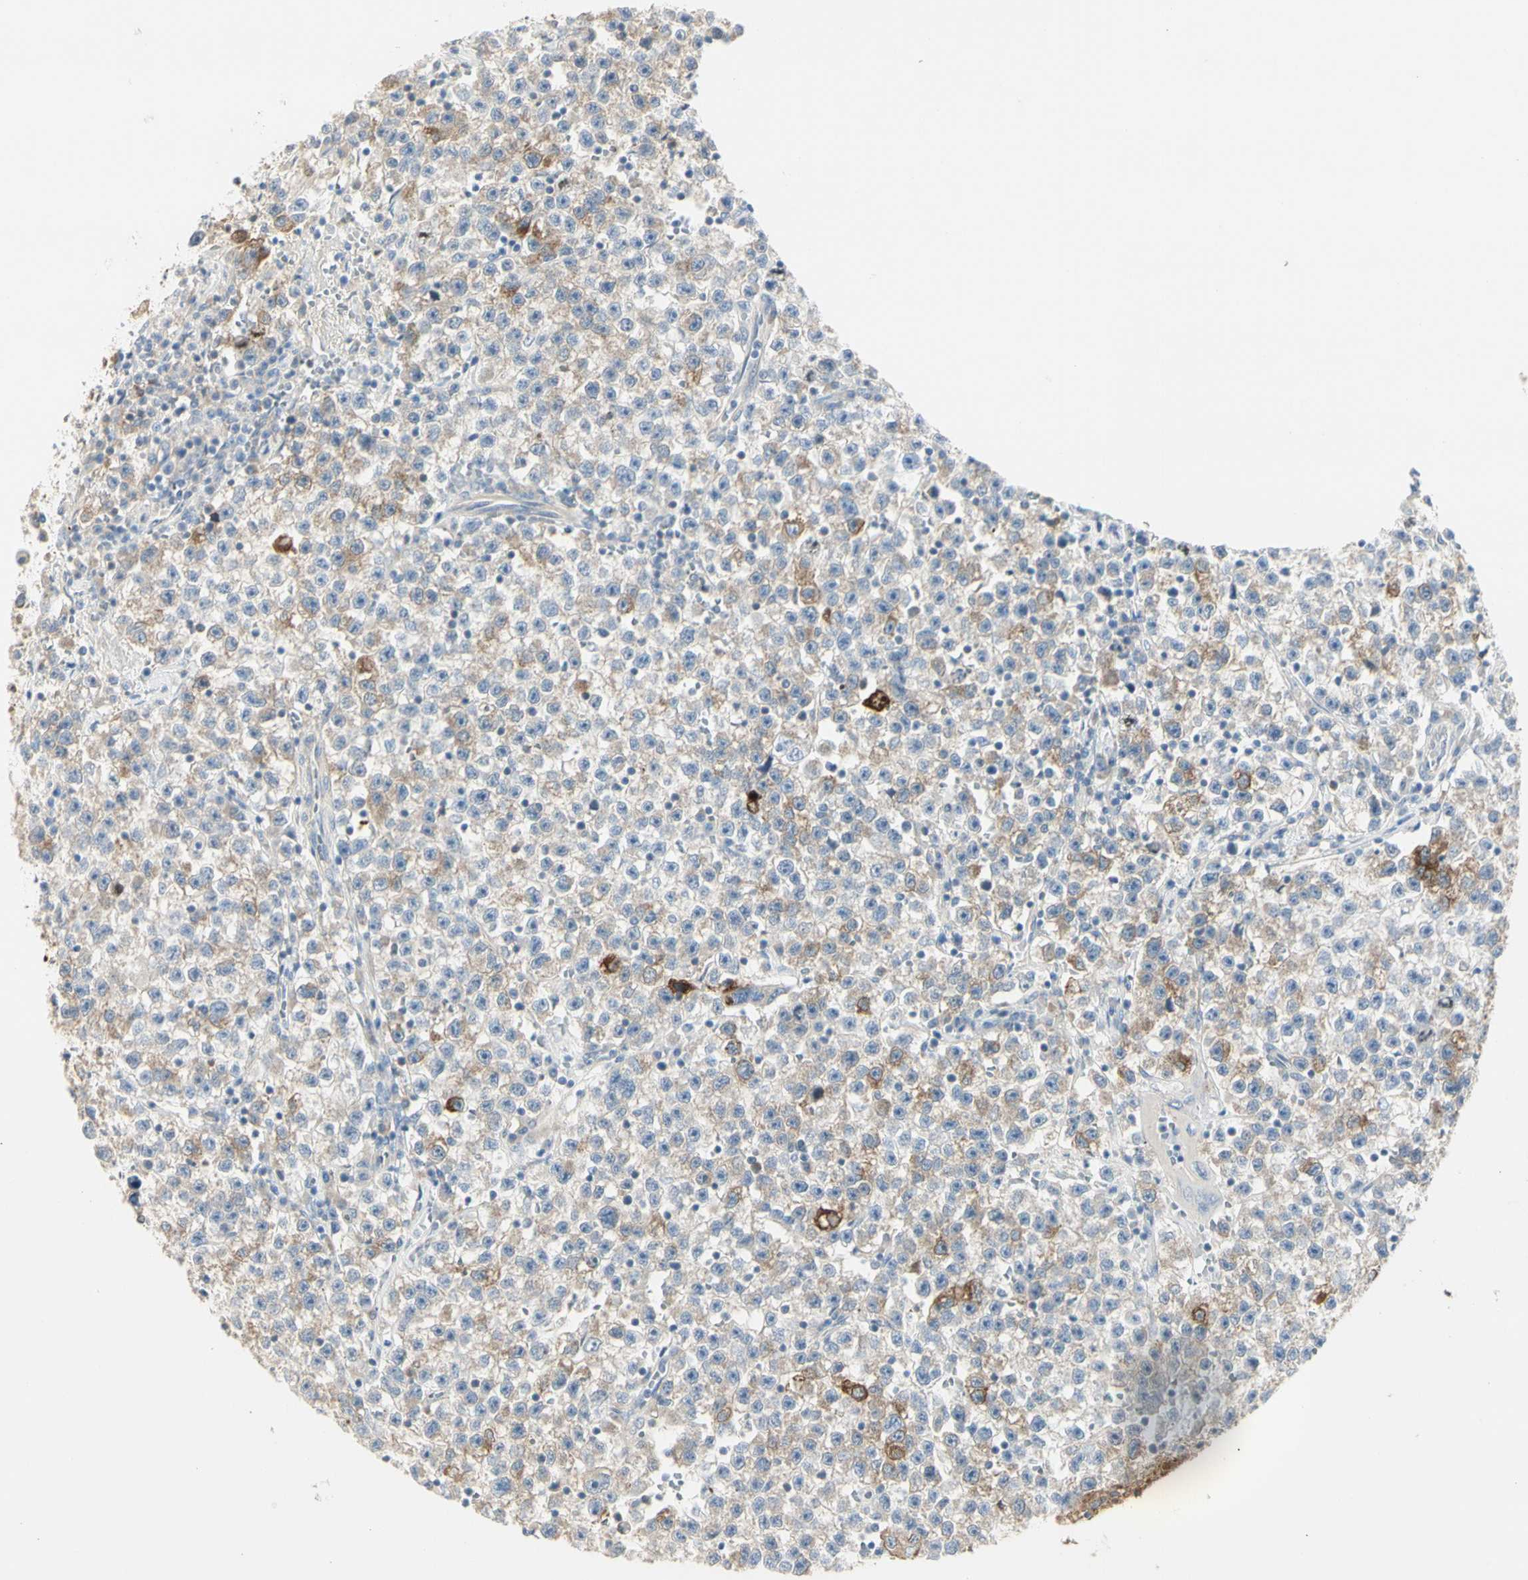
{"staining": {"intensity": "moderate", "quantity": ">75%", "location": "cytoplasmic/membranous"}, "tissue": "testis cancer", "cell_type": "Tumor cells", "image_type": "cancer", "snomed": [{"axis": "morphology", "description": "Seminoma, NOS"}, {"axis": "topography", "description": "Testis"}], "caption": "Immunohistochemical staining of seminoma (testis) demonstrates moderate cytoplasmic/membranous protein expression in about >75% of tumor cells. (DAB (3,3'-diaminobenzidine) IHC with brightfield microscopy, high magnification).", "gene": "NFKB2", "patient": {"sex": "male", "age": 22}}